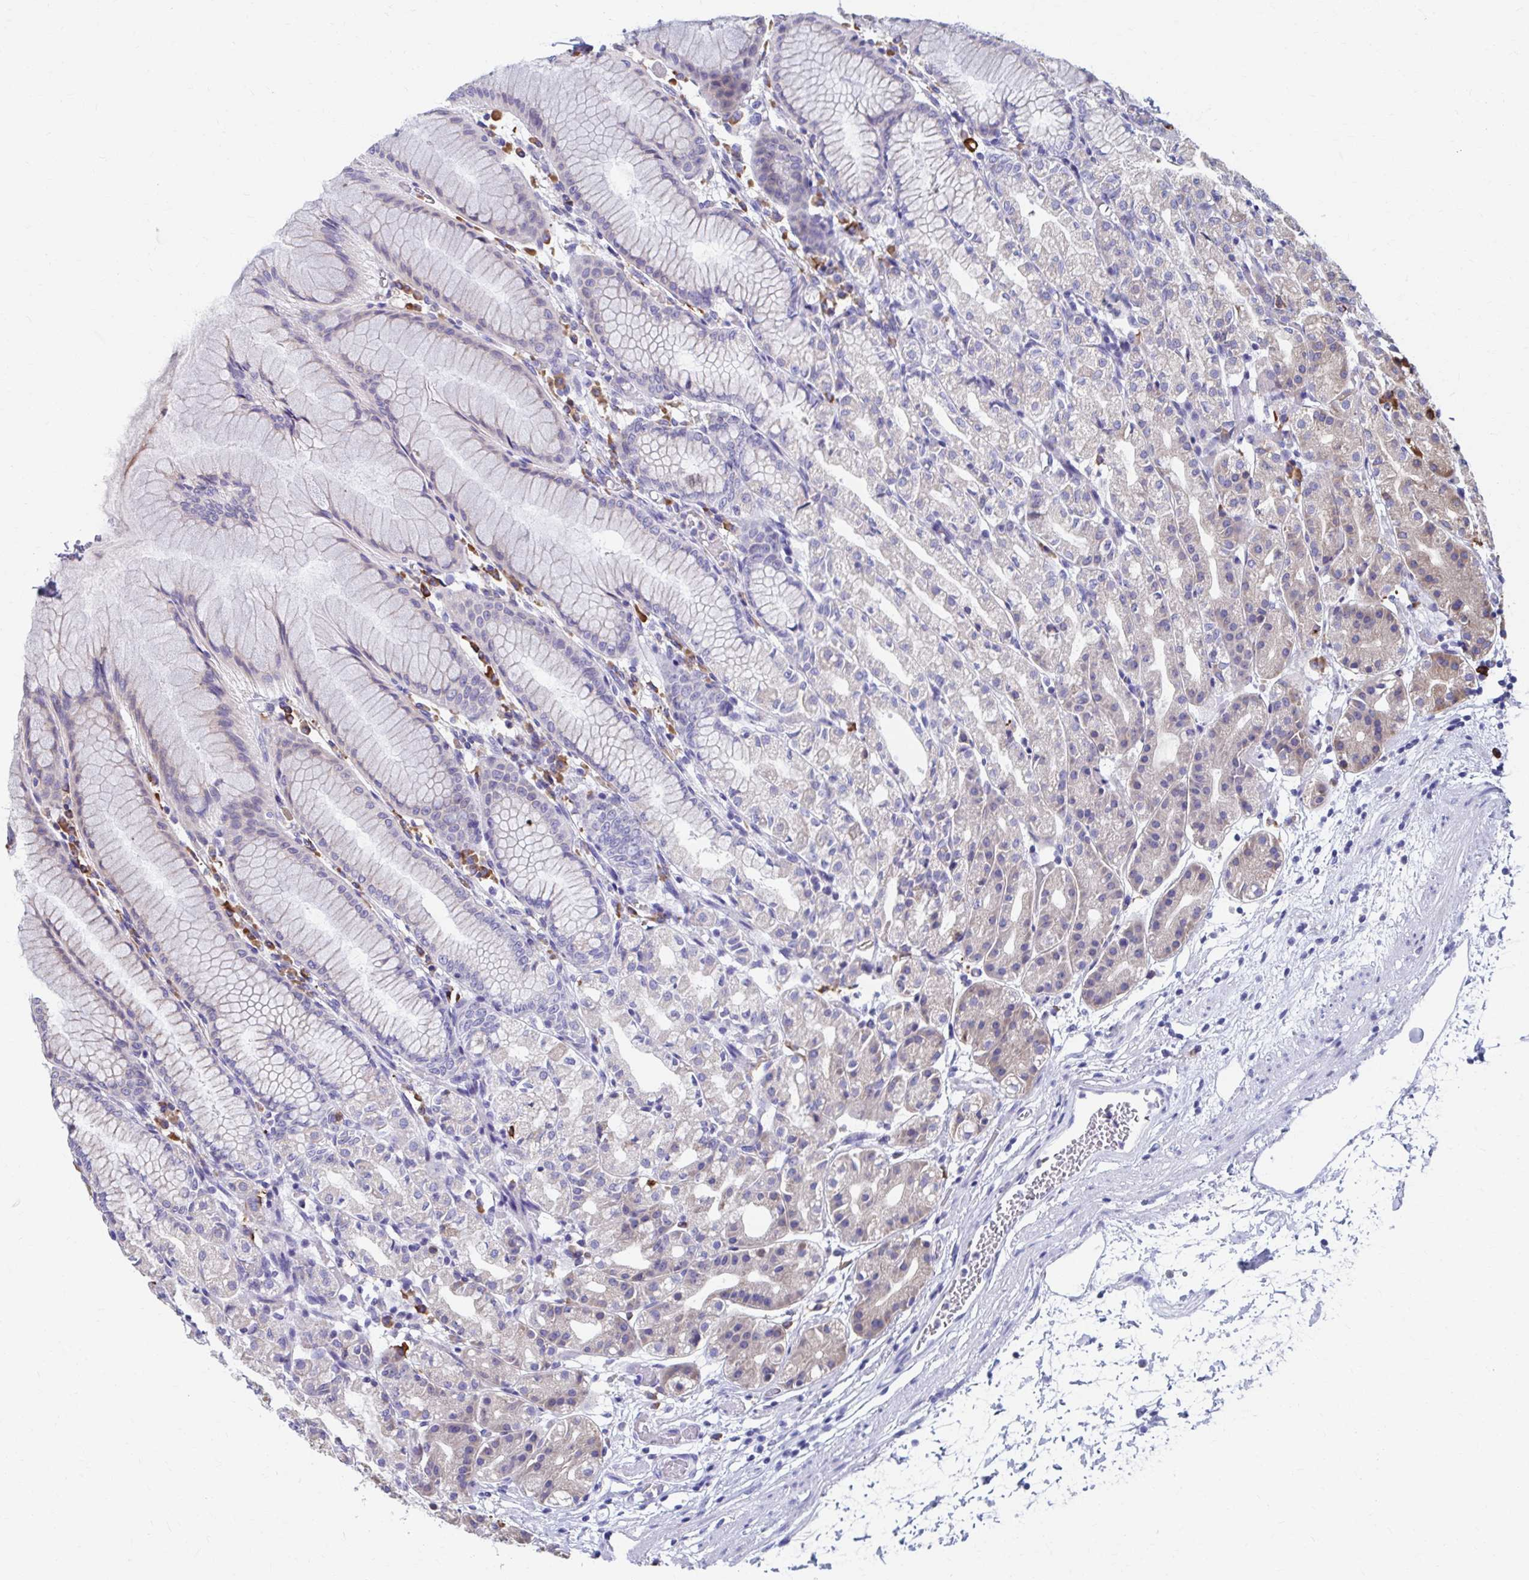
{"staining": {"intensity": "moderate", "quantity": "<25%", "location": "cytoplasmic/membranous"}, "tissue": "stomach", "cell_type": "Glandular cells", "image_type": "normal", "snomed": [{"axis": "morphology", "description": "Normal tissue, NOS"}, {"axis": "topography", "description": "Stomach"}], "caption": "Glandular cells demonstrate low levels of moderate cytoplasmic/membranous staining in approximately <25% of cells in normal stomach. (Stains: DAB (3,3'-diaminobenzidine) in brown, nuclei in blue, Microscopy: brightfield microscopy at high magnification).", "gene": "FKBP2", "patient": {"sex": "female", "age": 57}}